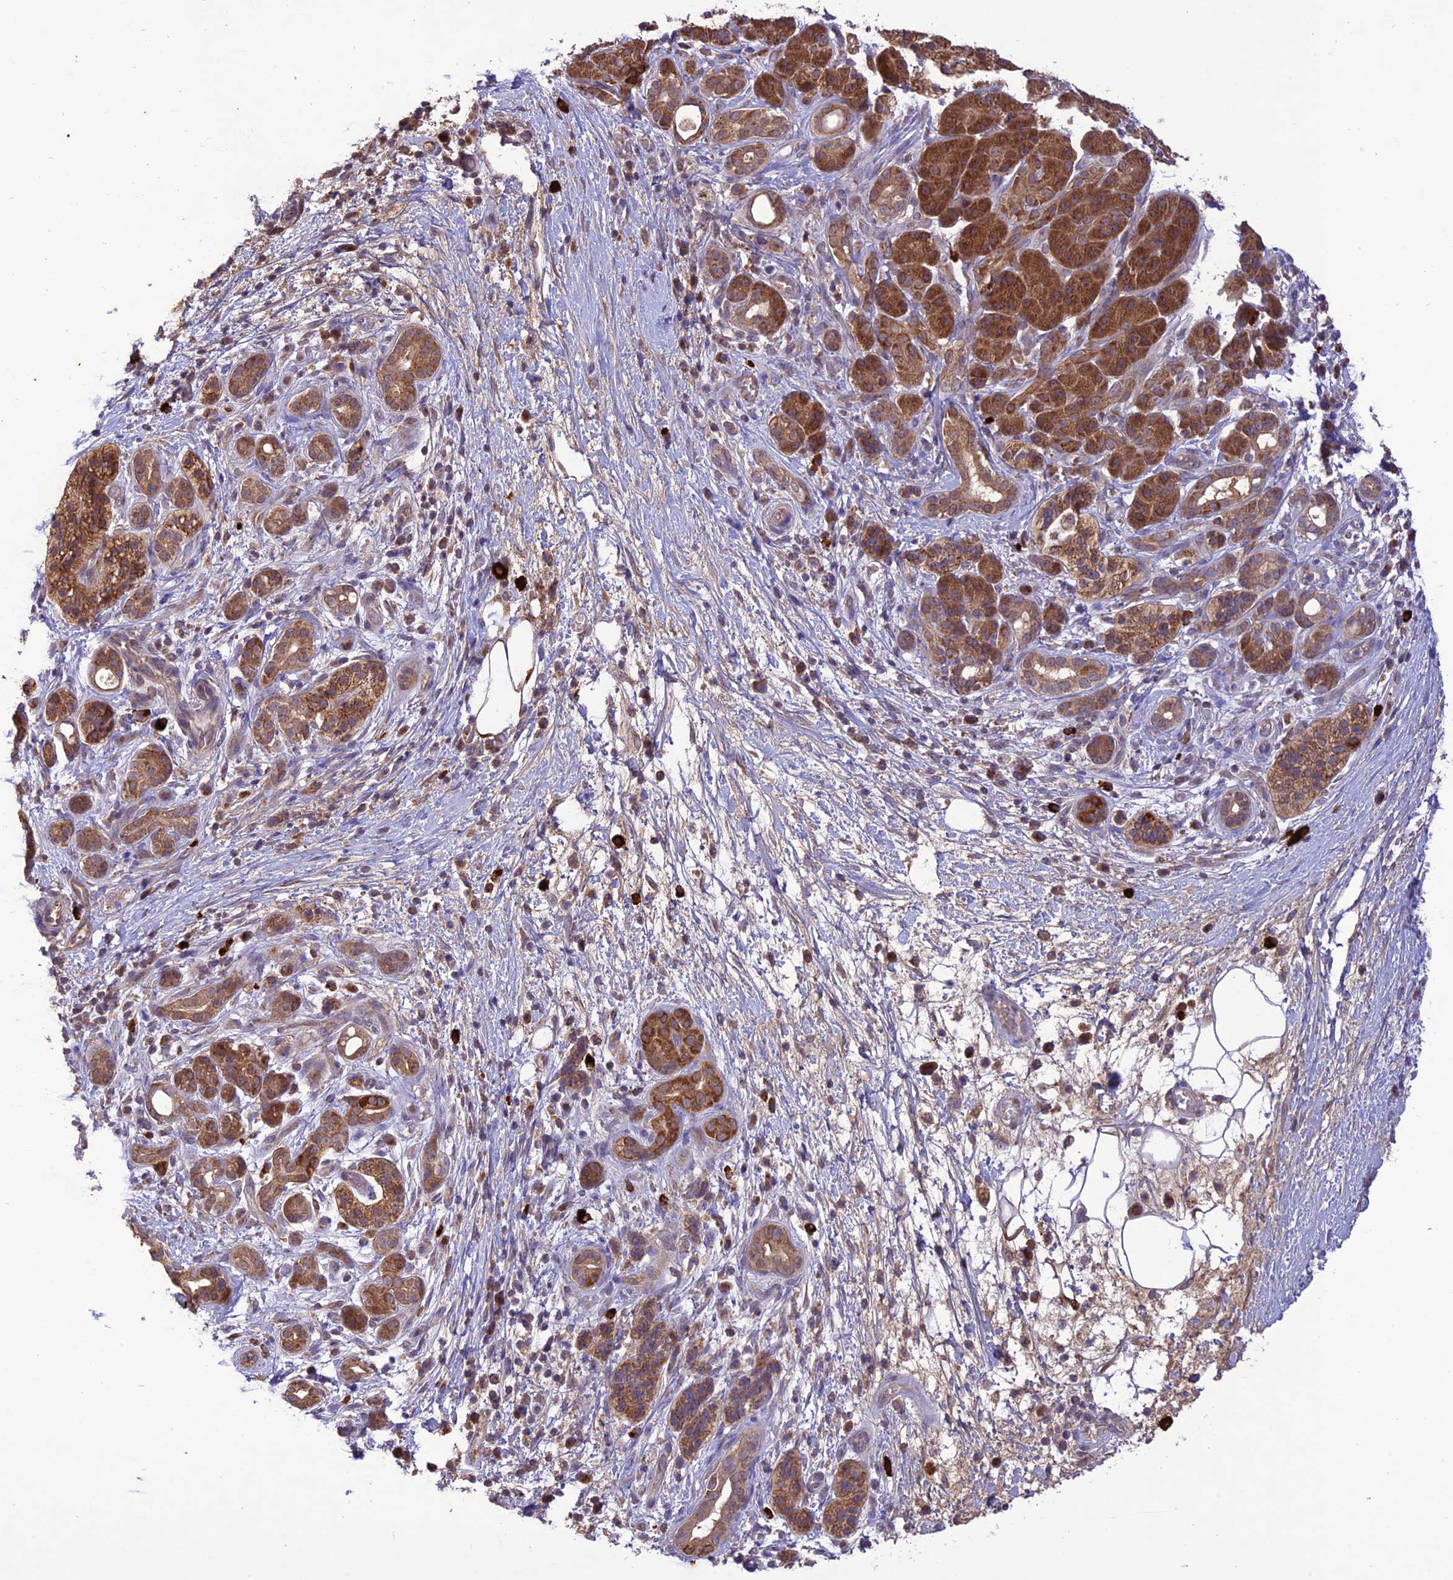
{"staining": {"intensity": "moderate", "quantity": ">75%", "location": "cytoplasmic/membranous"}, "tissue": "pancreatic cancer", "cell_type": "Tumor cells", "image_type": "cancer", "snomed": [{"axis": "morphology", "description": "Adenocarcinoma, NOS"}, {"axis": "topography", "description": "Pancreas"}], "caption": "Pancreatic adenocarcinoma stained for a protein exhibits moderate cytoplasmic/membranous positivity in tumor cells. The protein is shown in brown color, while the nuclei are stained blue.", "gene": "NDUFAF1", "patient": {"sex": "male", "age": 78}}